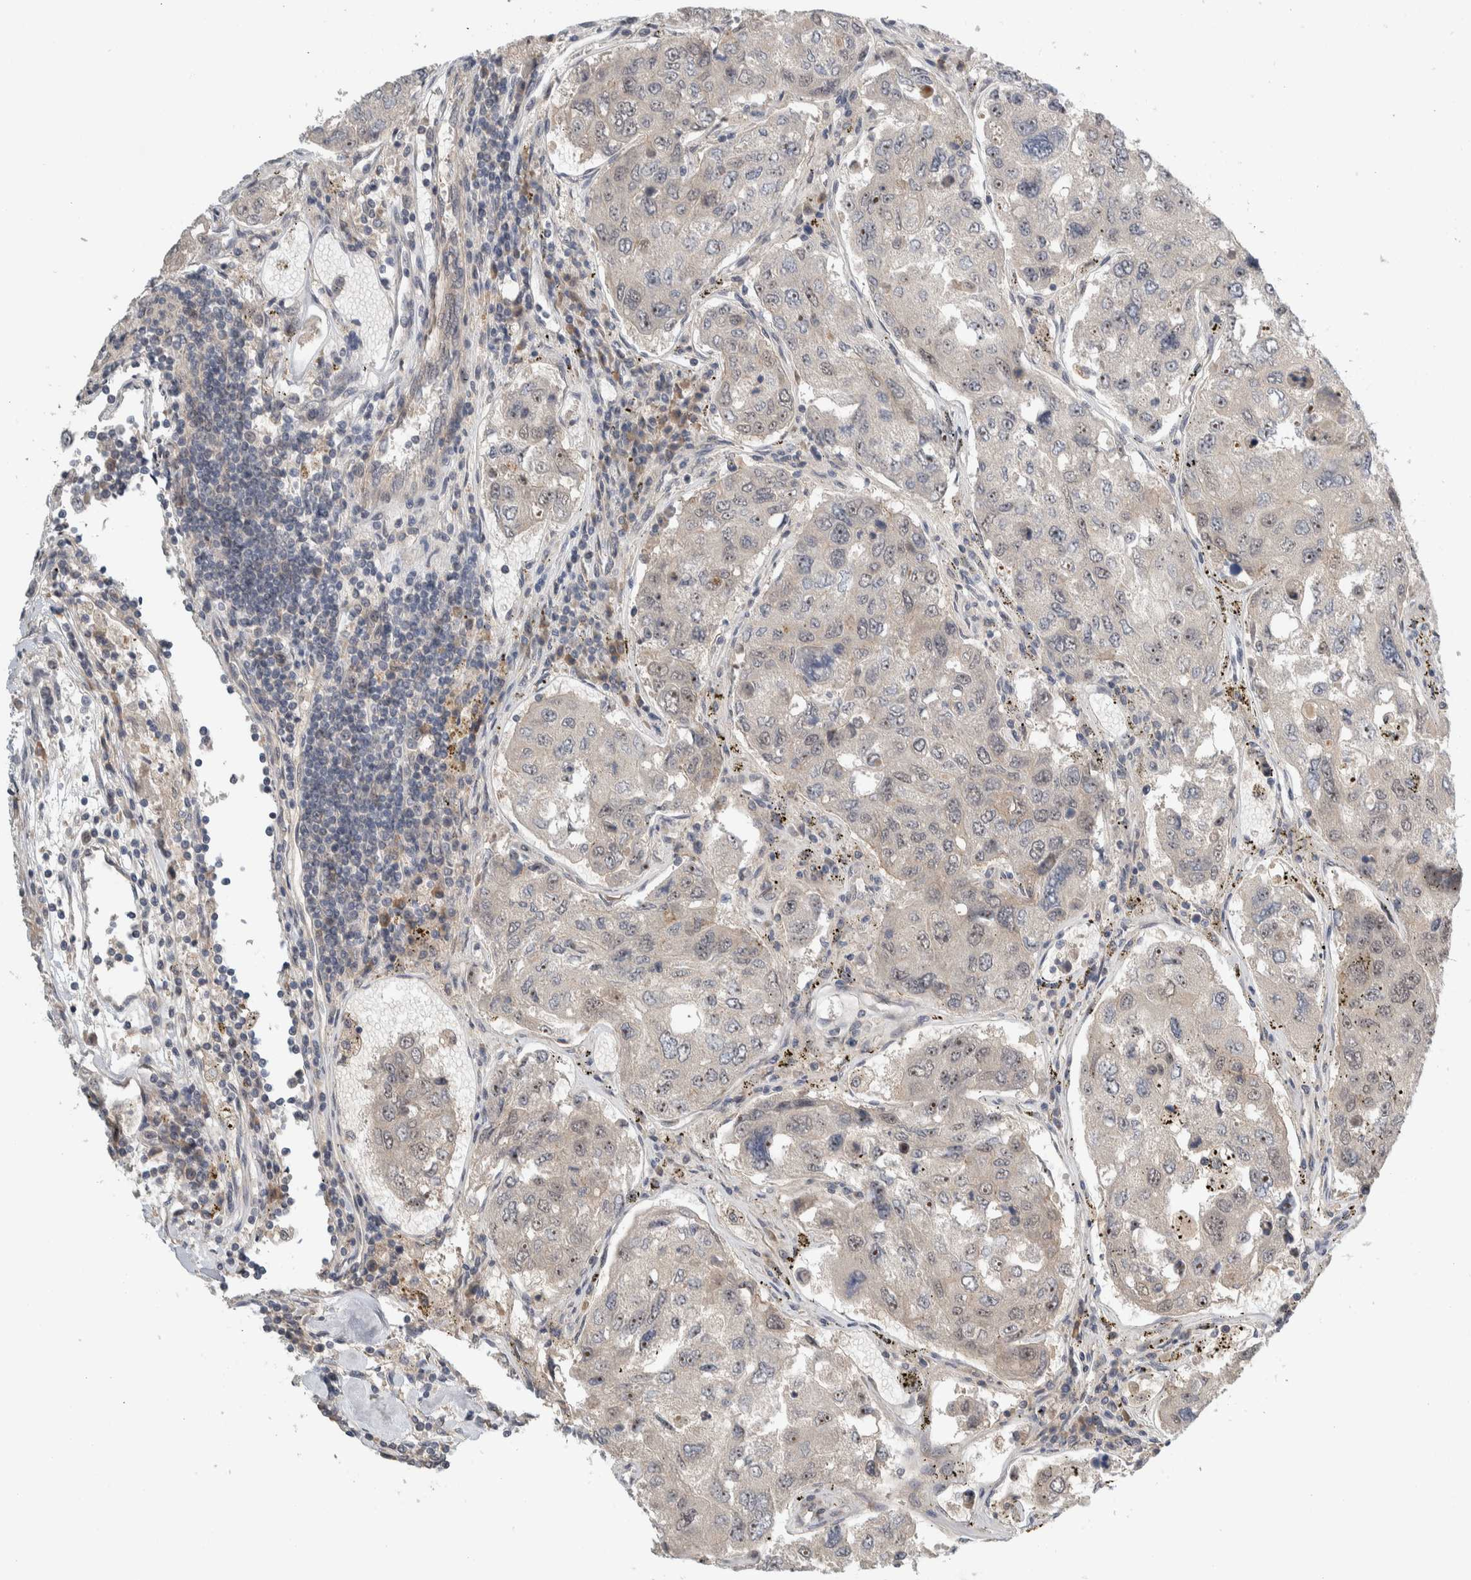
{"staining": {"intensity": "weak", "quantity": "<25%", "location": "nuclear"}, "tissue": "urothelial cancer", "cell_type": "Tumor cells", "image_type": "cancer", "snomed": [{"axis": "morphology", "description": "Urothelial carcinoma, High grade"}, {"axis": "topography", "description": "Lymph node"}, {"axis": "topography", "description": "Urinary bladder"}], "caption": "Immunohistochemistry histopathology image of human urothelial cancer stained for a protein (brown), which reveals no expression in tumor cells.", "gene": "MPRIP", "patient": {"sex": "male", "age": 51}}